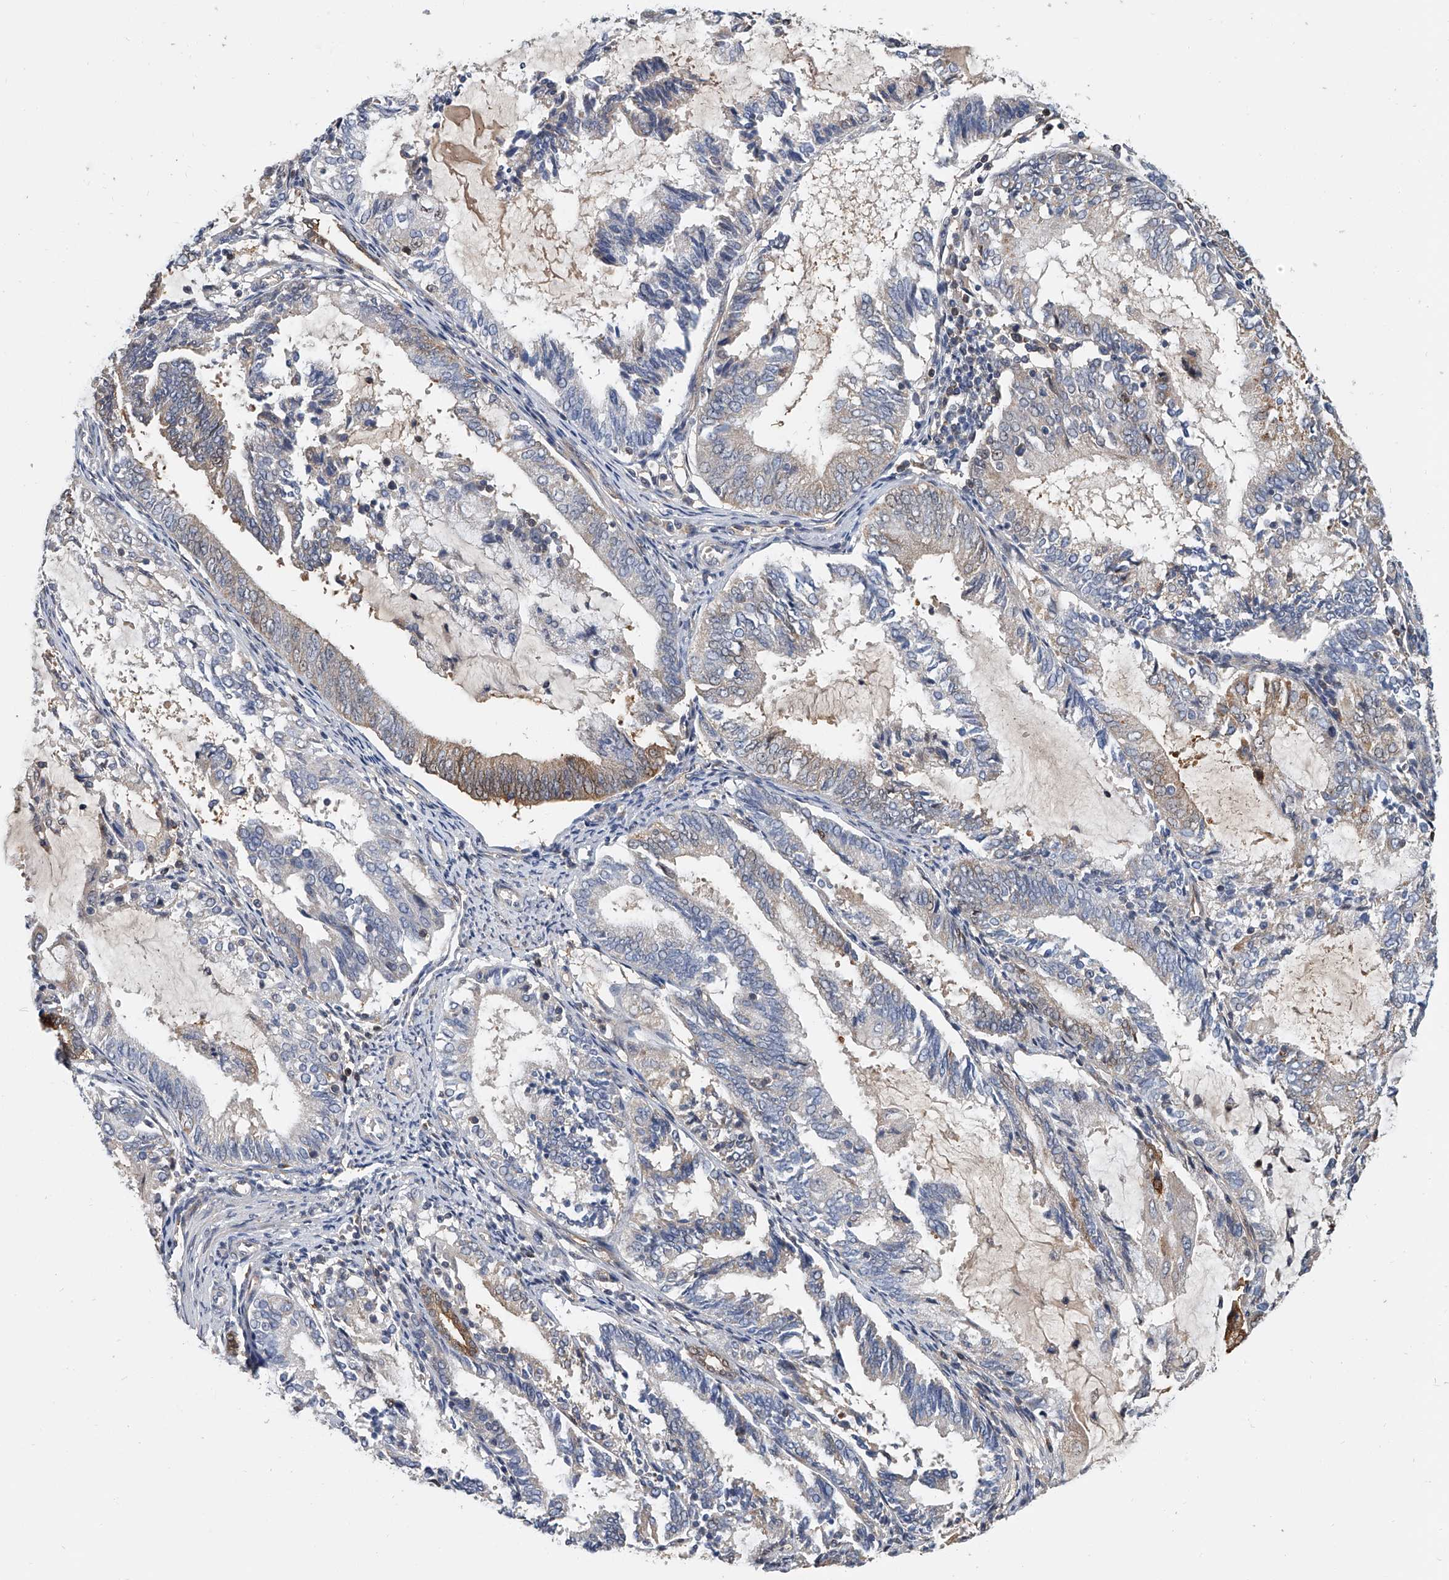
{"staining": {"intensity": "moderate", "quantity": "<25%", "location": "cytoplasmic/membranous"}, "tissue": "endometrial cancer", "cell_type": "Tumor cells", "image_type": "cancer", "snomed": [{"axis": "morphology", "description": "Adenocarcinoma, NOS"}, {"axis": "topography", "description": "Endometrium"}], "caption": "Protein expression analysis of adenocarcinoma (endometrial) exhibits moderate cytoplasmic/membranous expression in about <25% of tumor cells. The staining was performed using DAB, with brown indicating positive protein expression. Nuclei are stained blue with hematoxylin.", "gene": "CD200", "patient": {"sex": "female", "age": 81}}